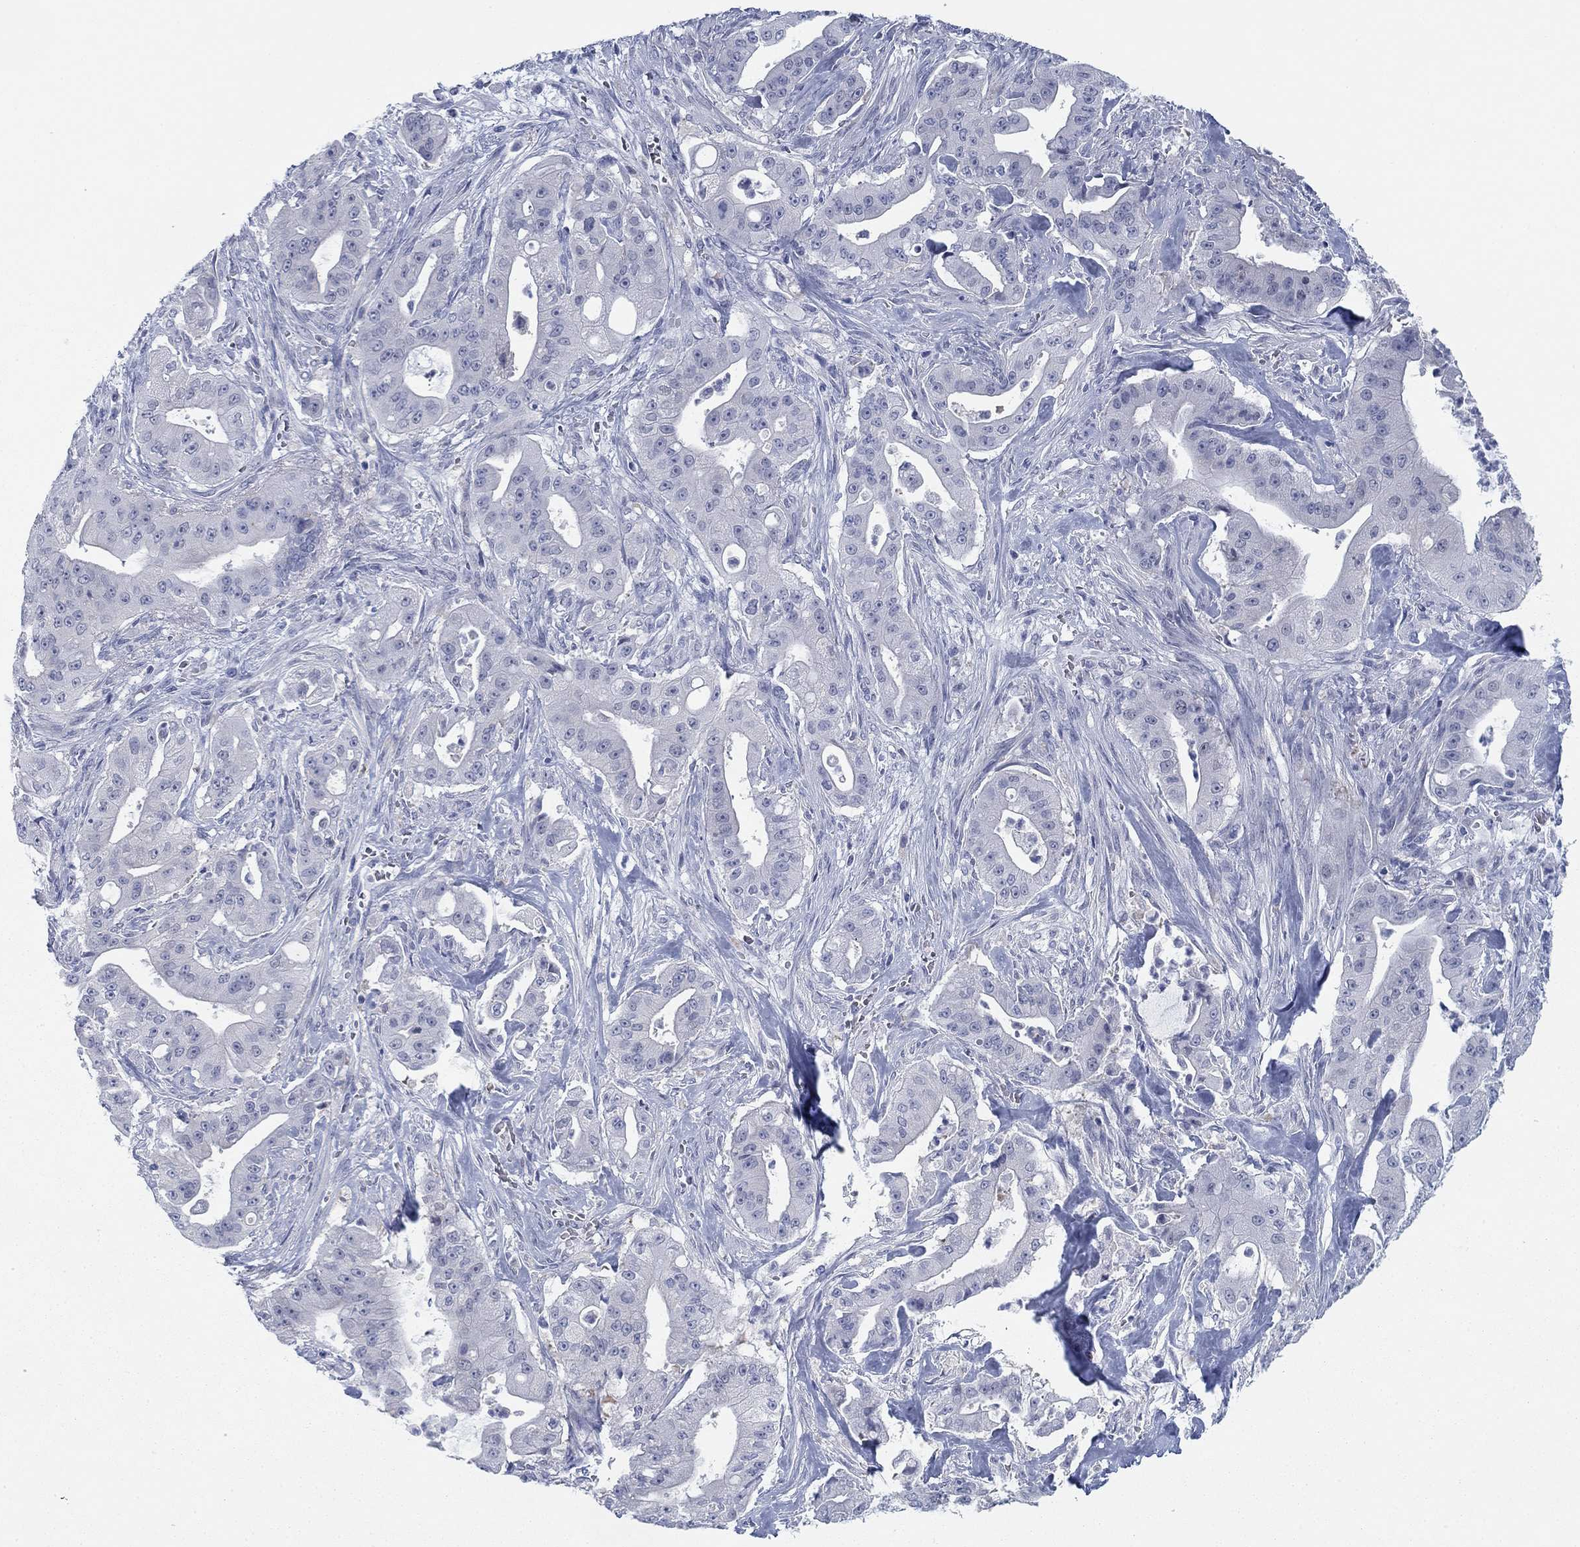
{"staining": {"intensity": "negative", "quantity": "none", "location": "none"}, "tissue": "pancreatic cancer", "cell_type": "Tumor cells", "image_type": "cancer", "snomed": [{"axis": "morphology", "description": "Normal tissue, NOS"}, {"axis": "morphology", "description": "Inflammation, NOS"}, {"axis": "morphology", "description": "Adenocarcinoma, NOS"}, {"axis": "topography", "description": "Pancreas"}], "caption": "Immunohistochemistry (IHC) of human adenocarcinoma (pancreatic) exhibits no positivity in tumor cells.", "gene": "DNAL1", "patient": {"sex": "male", "age": 57}}